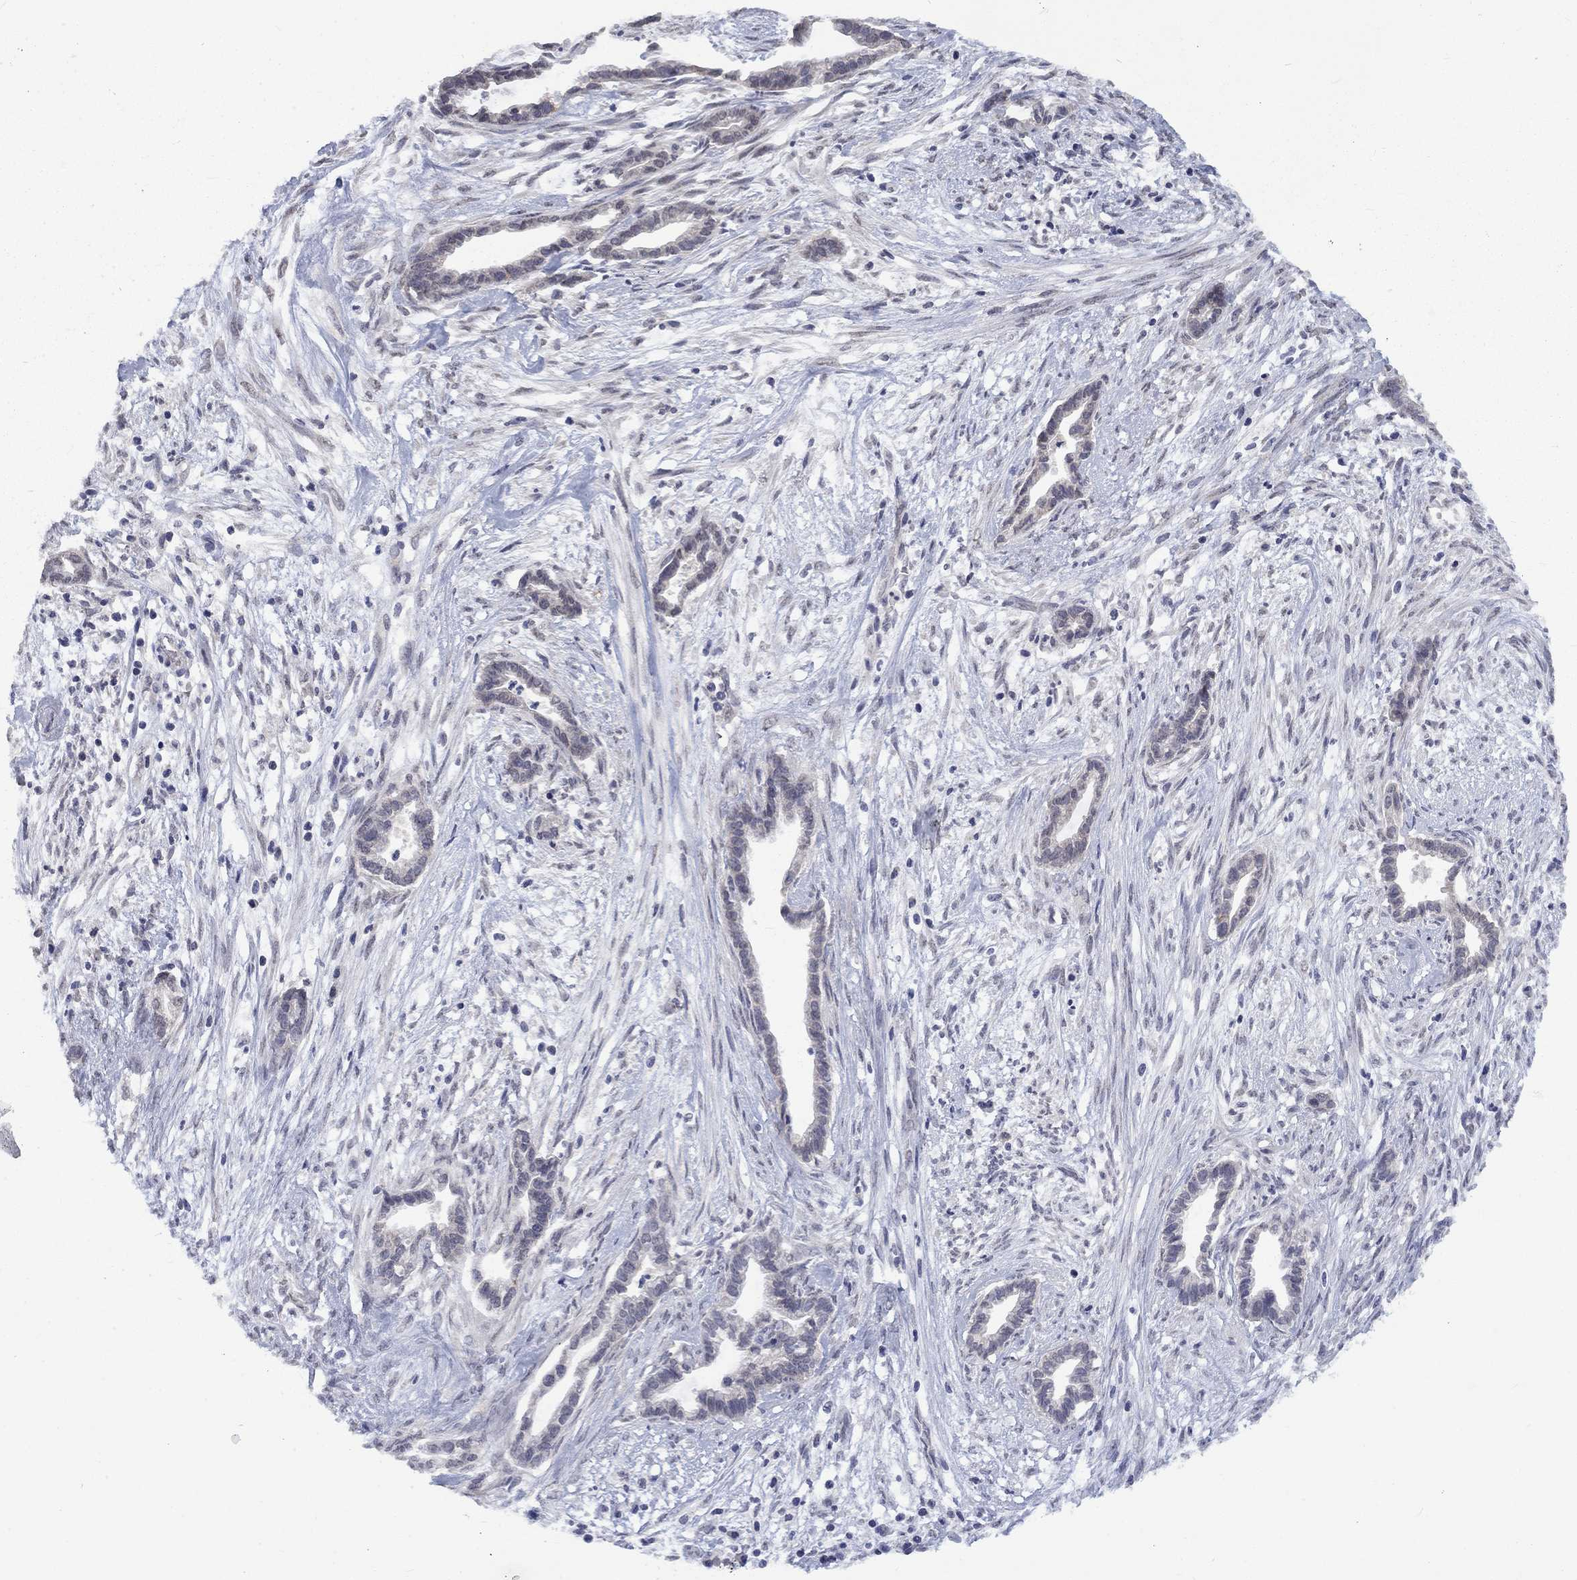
{"staining": {"intensity": "negative", "quantity": "none", "location": "none"}, "tissue": "cervical cancer", "cell_type": "Tumor cells", "image_type": "cancer", "snomed": [{"axis": "morphology", "description": "Adenocarcinoma, NOS"}, {"axis": "topography", "description": "Cervix"}], "caption": "A photomicrograph of human cervical adenocarcinoma is negative for staining in tumor cells. (IHC, brightfield microscopy, high magnification).", "gene": "SPATA33", "patient": {"sex": "female", "age": 62}}